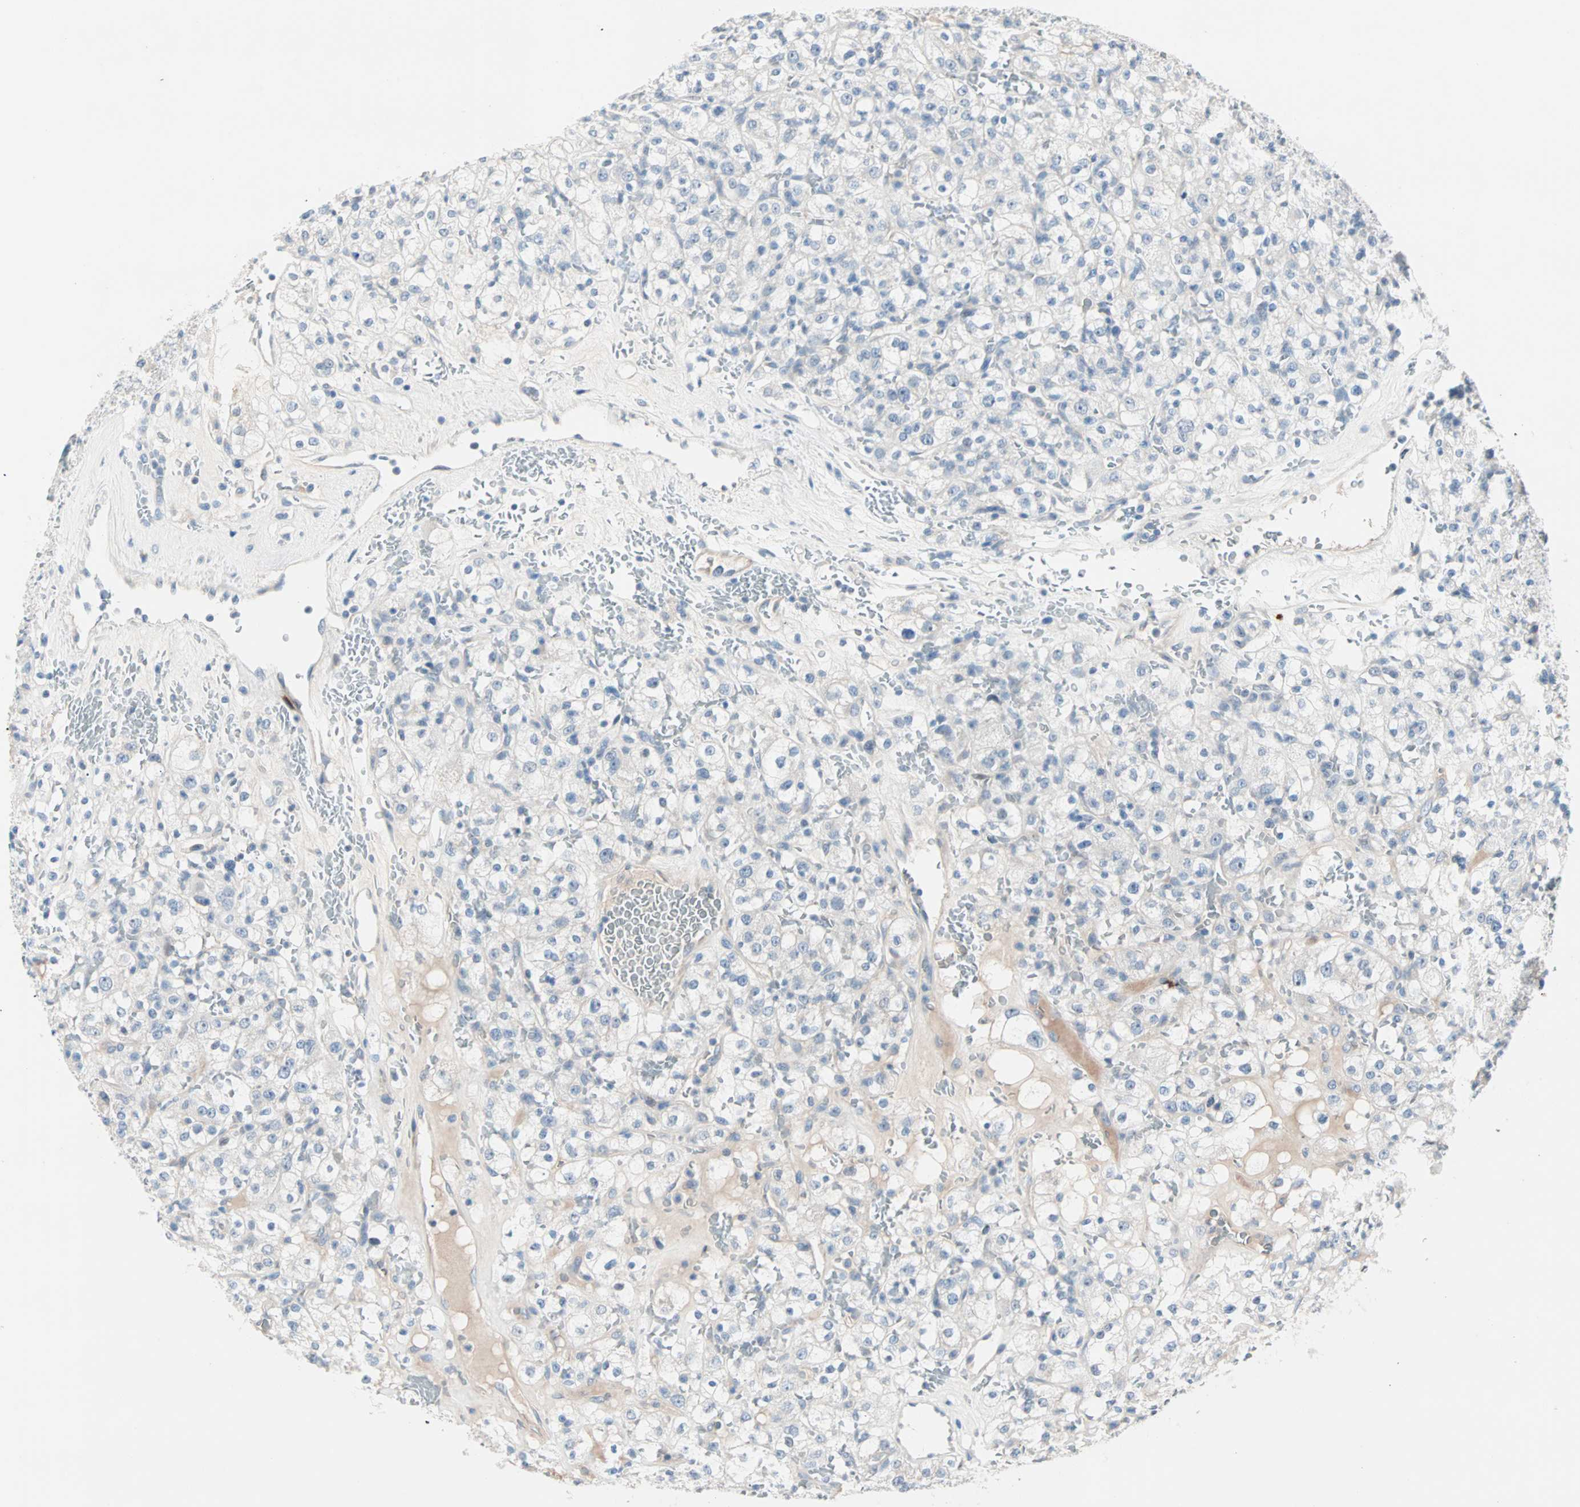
{"staining": {"intensity": "negative", "quantity": "none", "location": "none"}, "tissue": "renal cancer", "cell_type": "Tumor cells", "image_type": "cancer", "snomed": [{"axis": "morphology", "description": "Normal tissue, NOS"}, {"axis": "morphology", "description": "Adenocarcinoma, NOS"}, {"axis": "topography", "description": "Kidney"}], "caption": "There is no significant positivity in tumor cells of renal adenocarcinoma.", "gene": "NEFH", "patient": {"sex": "female", "age": 72}}